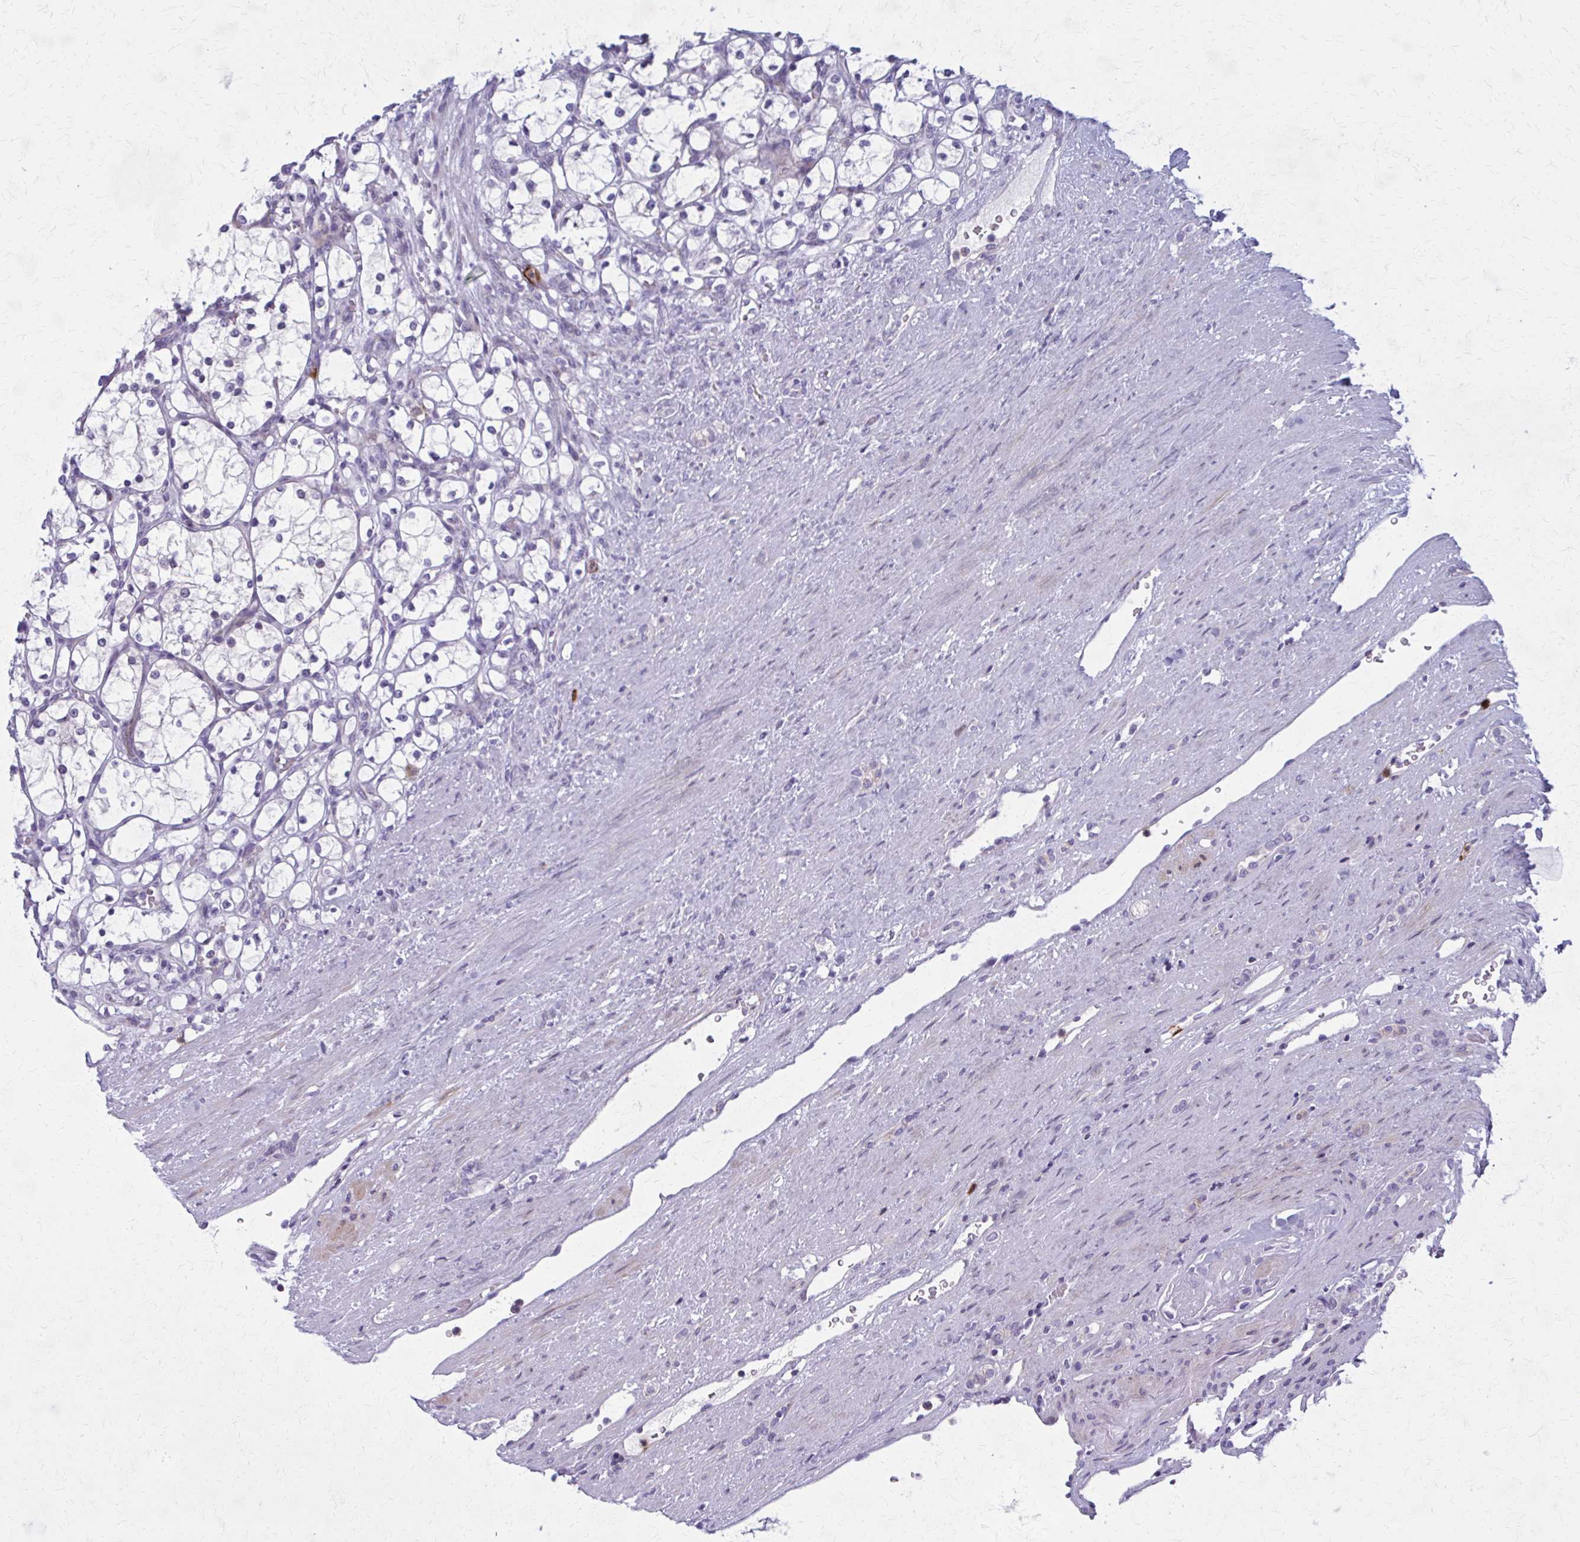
{"staining": {"intensity": "negative", "quantity": "none", "location": "none"}, "tissue": "renal cancer", "cell_type": "Tumor cells", "image_type": "cancer", "snomed": [{"axis": "morphology", "description": "Adenocarcinoma, NOS"}, {"axis": "topography", "description": "Kidney"}], "caption": "A histopathology image of human renal cancer (adenocarcinoma) is negative for staining in tumor cells.", "gene": "PEDS1", "patient": {"sex": "female", "age": 69}}